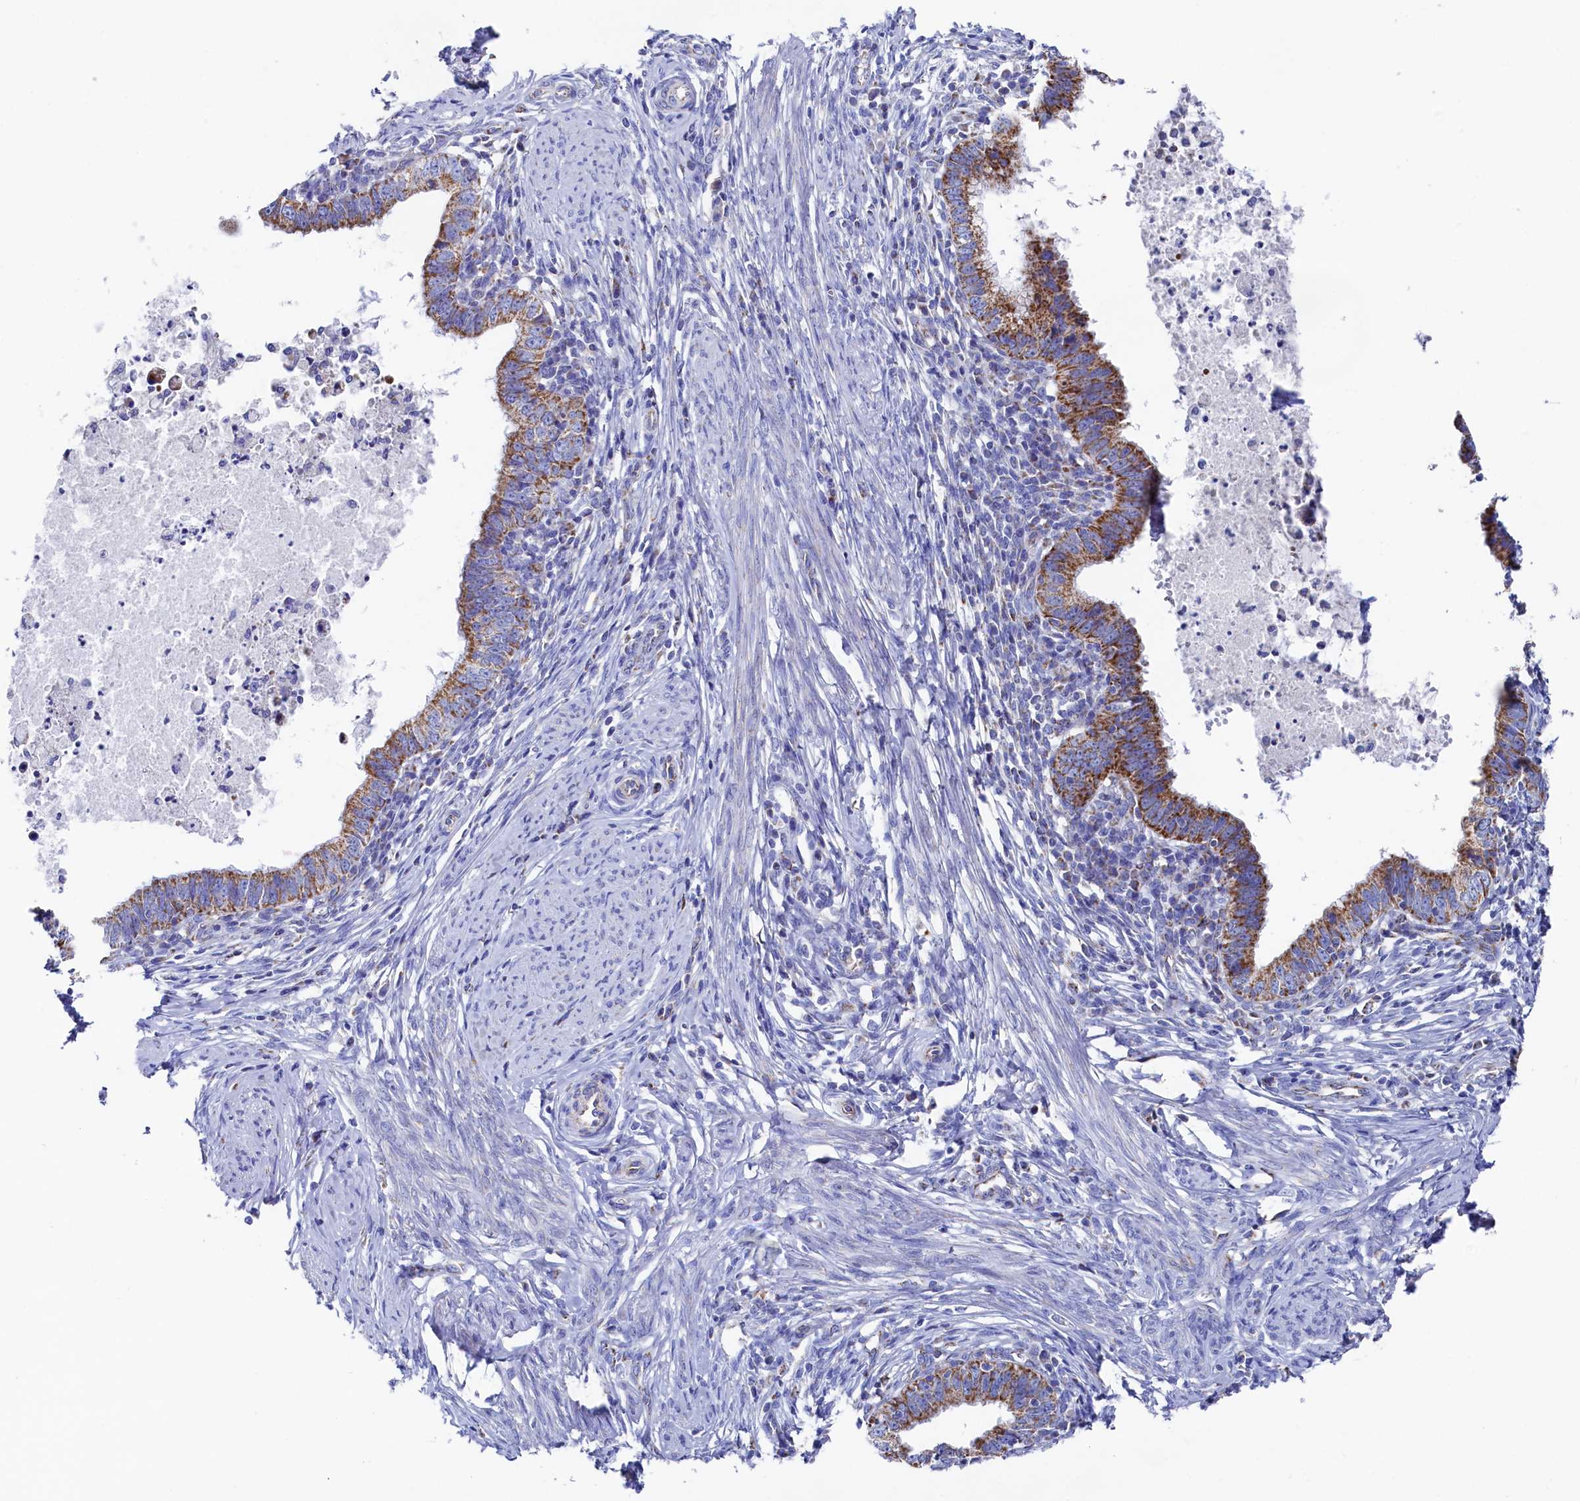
{"staining": {"intensity": "strong", "quantity": "25%-75%", "location": "cytoplasmic/membranous"}, "tissue": "cervical cancer", "cell_type": "Tumor cells", "image_type": "cancer", "snomed": [{"axis": "morphology", "description": "Adenocarcinoma, NOS"}, {"axis": "topography", "description": "Cervix"}], "caption": "Protein staining of cervical cancer tissue shows strong cytoplasmic/membranous positivity in about 25%-75% of tumor cells.", "gene": "MMAB", "patient": {"sex": "female", "age": 36}}